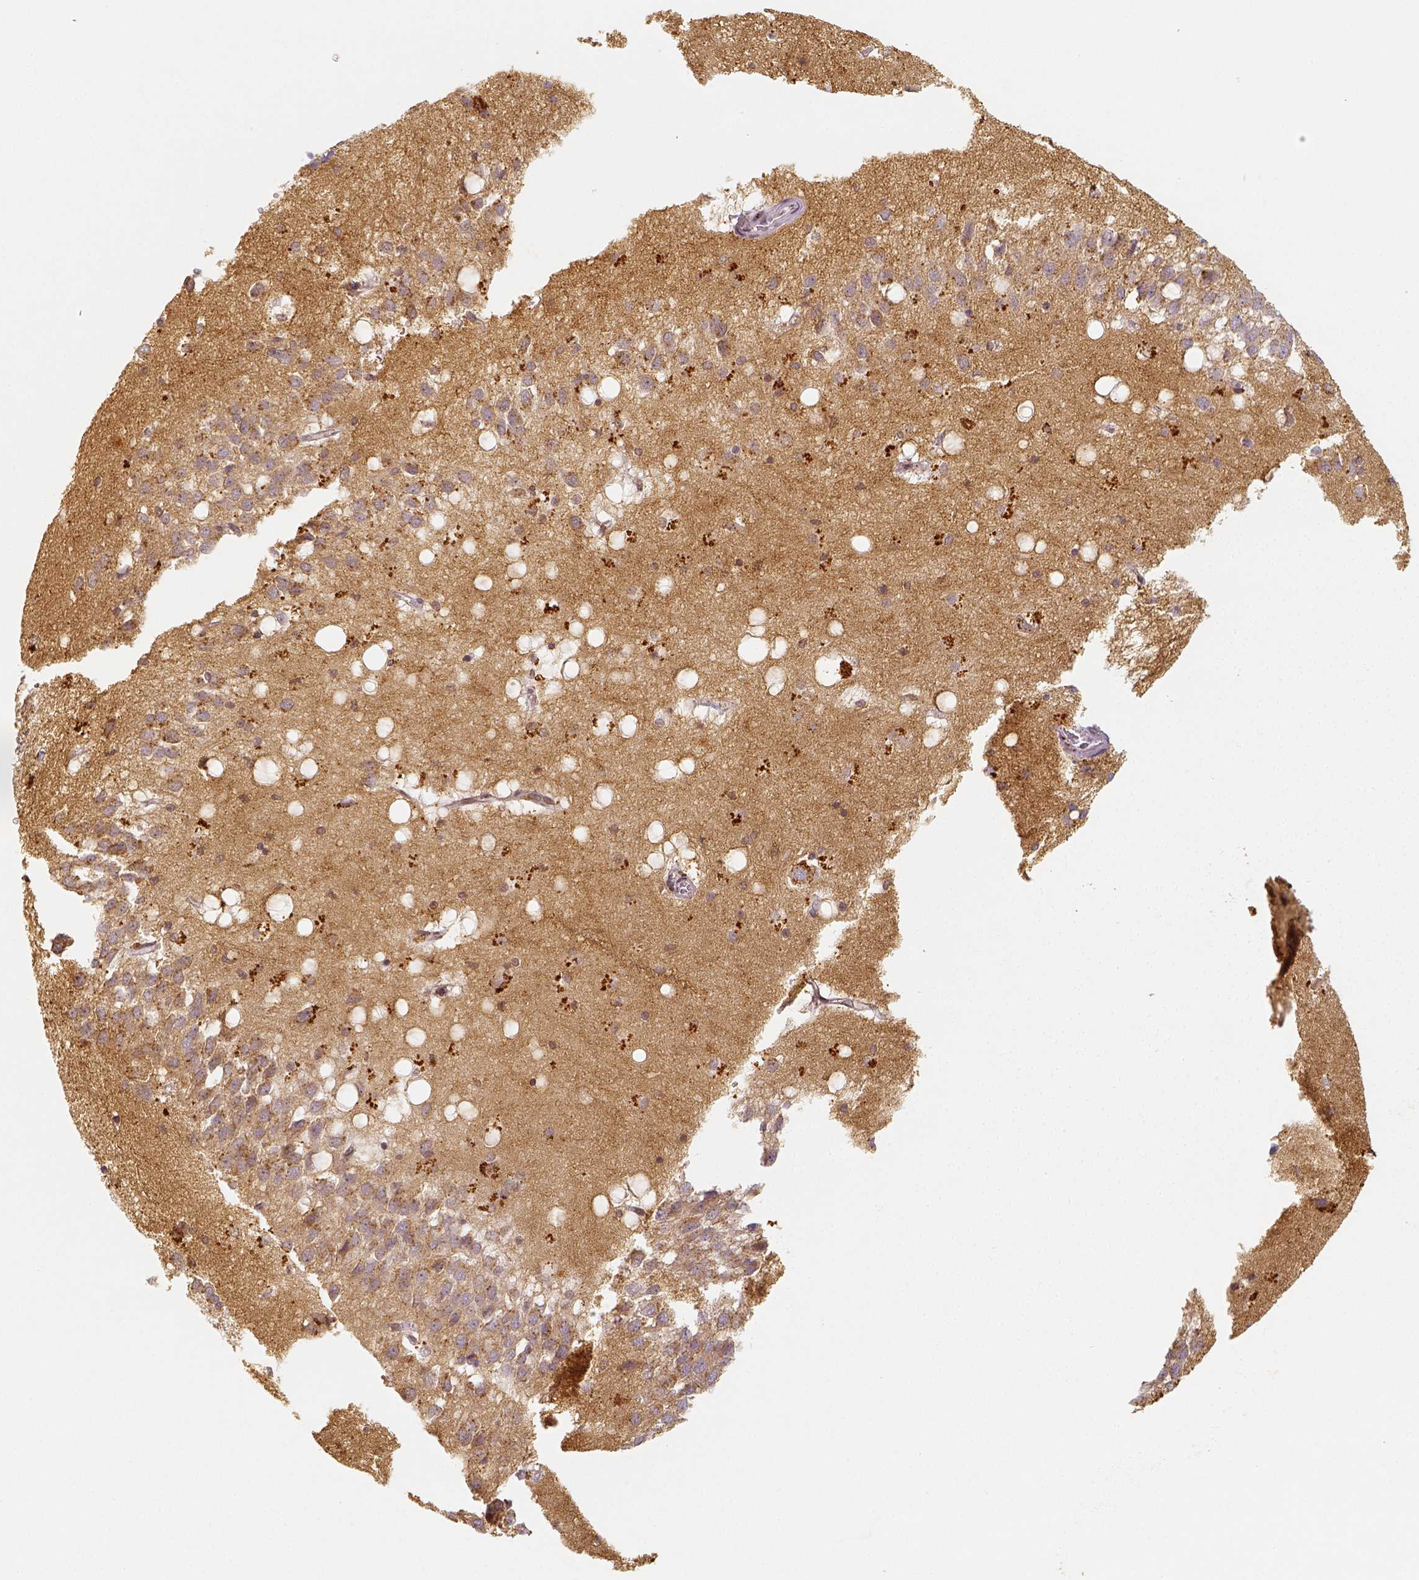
{"staining": {"intensity": "negative", "quantity": "none", "location": "none"}, "tissue": "hippocampus", "cell_type": "Glial cells", "image_type": "normal", "snomed": [{"axis": "morphology", "description": "Normal tissue, NOS"}, {"axis": "topography", "description": "Hippocampus"}], "caption": "An immunohistochemistry (IHC) photomicrograph of normal hippocampus is shown. There is no staining in glial cells of hippocampus.", "gene": "THY1", "patient": {"sex": "male", "age": 58}}